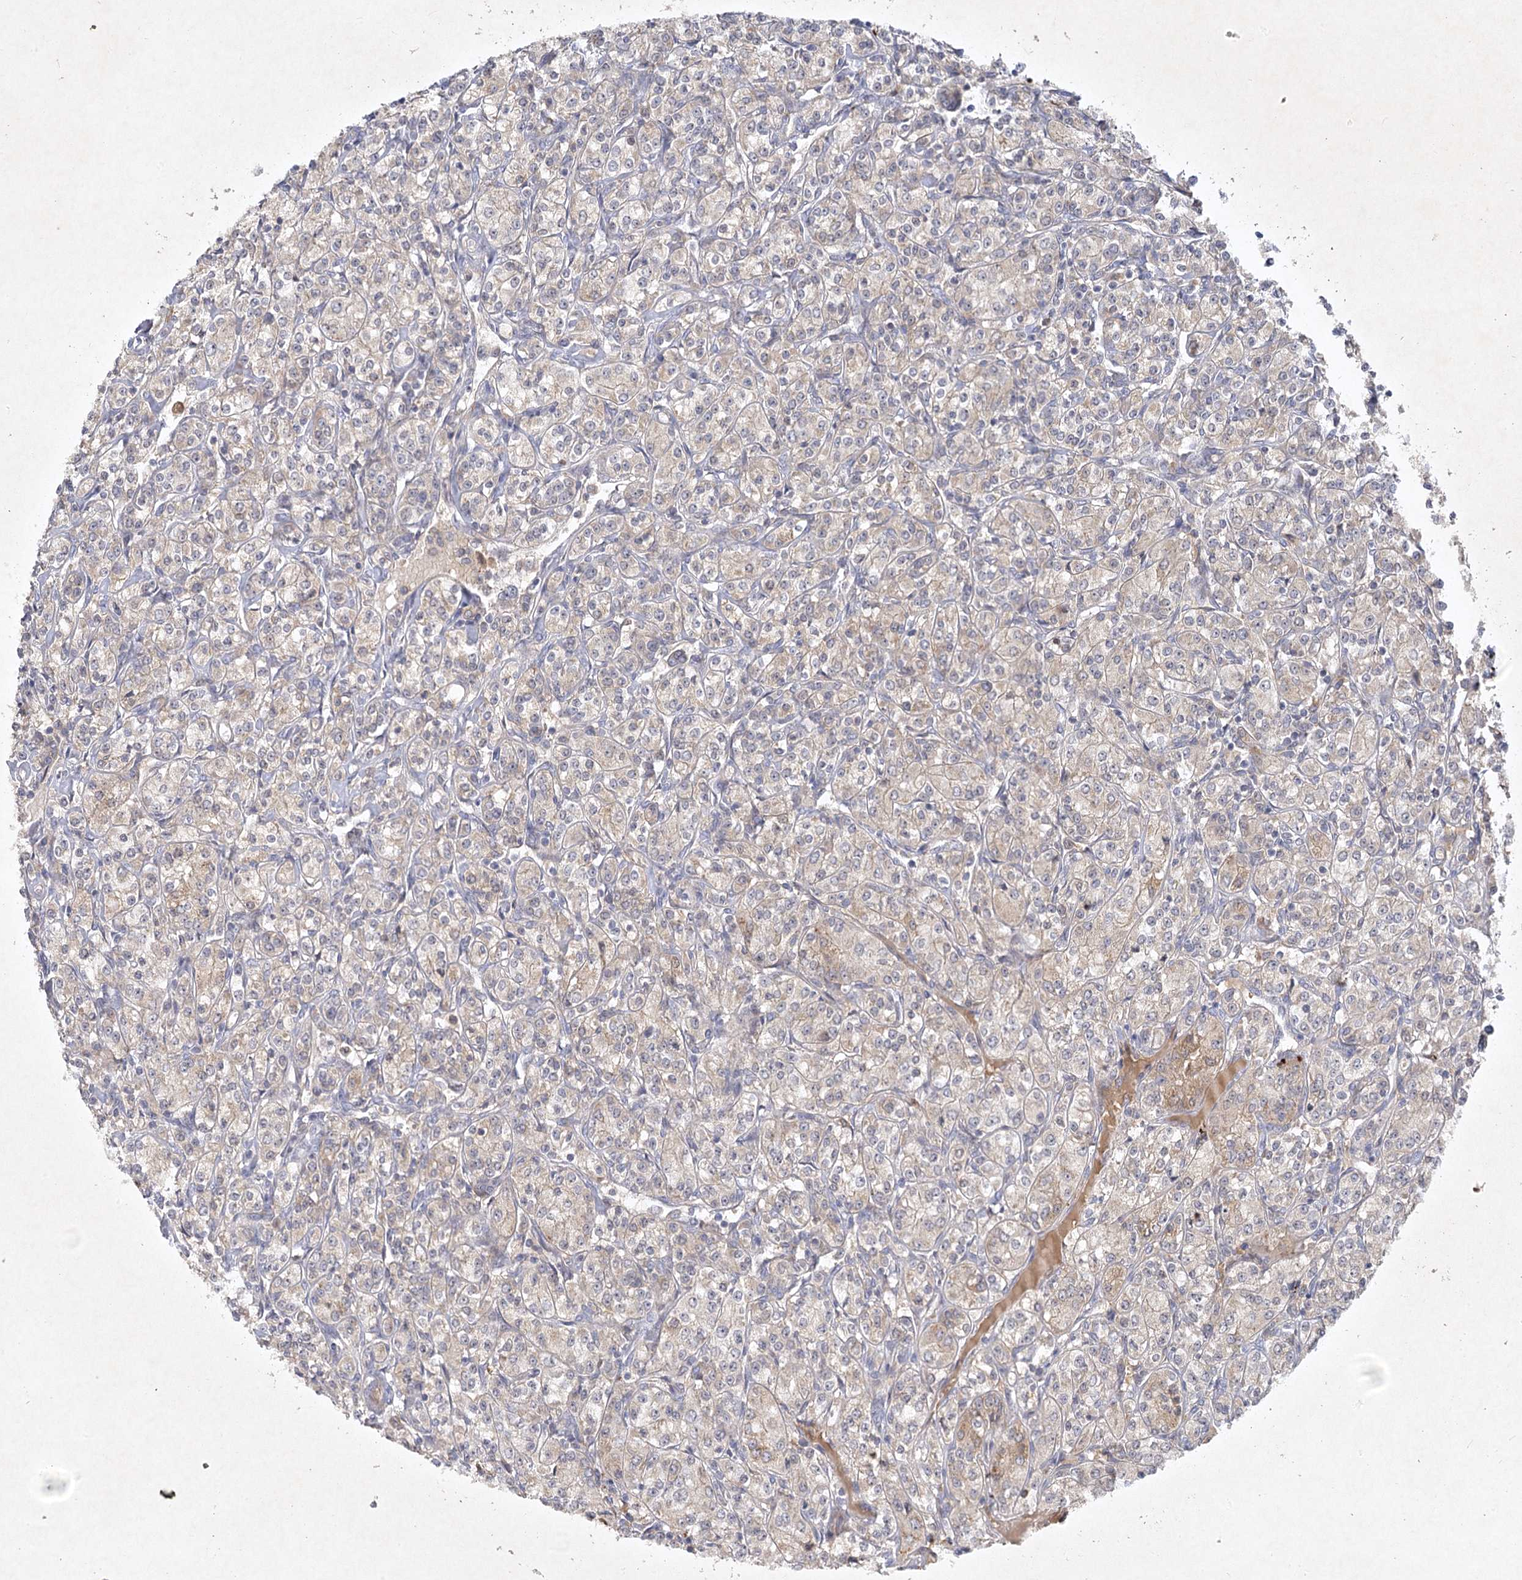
{"staining": {"intensity": "negative", "quantity": "none", "location": "none"}, "tissue": "renal cancer", "cell_type": "Tumor cells", "image_type": "cancer", "snomed": [{"axis": "morphology", "description": "Adenocarcinoma, NOS"}, {"axis": "topography", "description": "Kidney"}], "caption": "Immunohistochemistry micrograph of human renal cancer stained for a protein (brown), which demonstrates no expression in tumor cells.", "gene": "PYROXD2", "patient": {"sex": "male", "age": 77}}